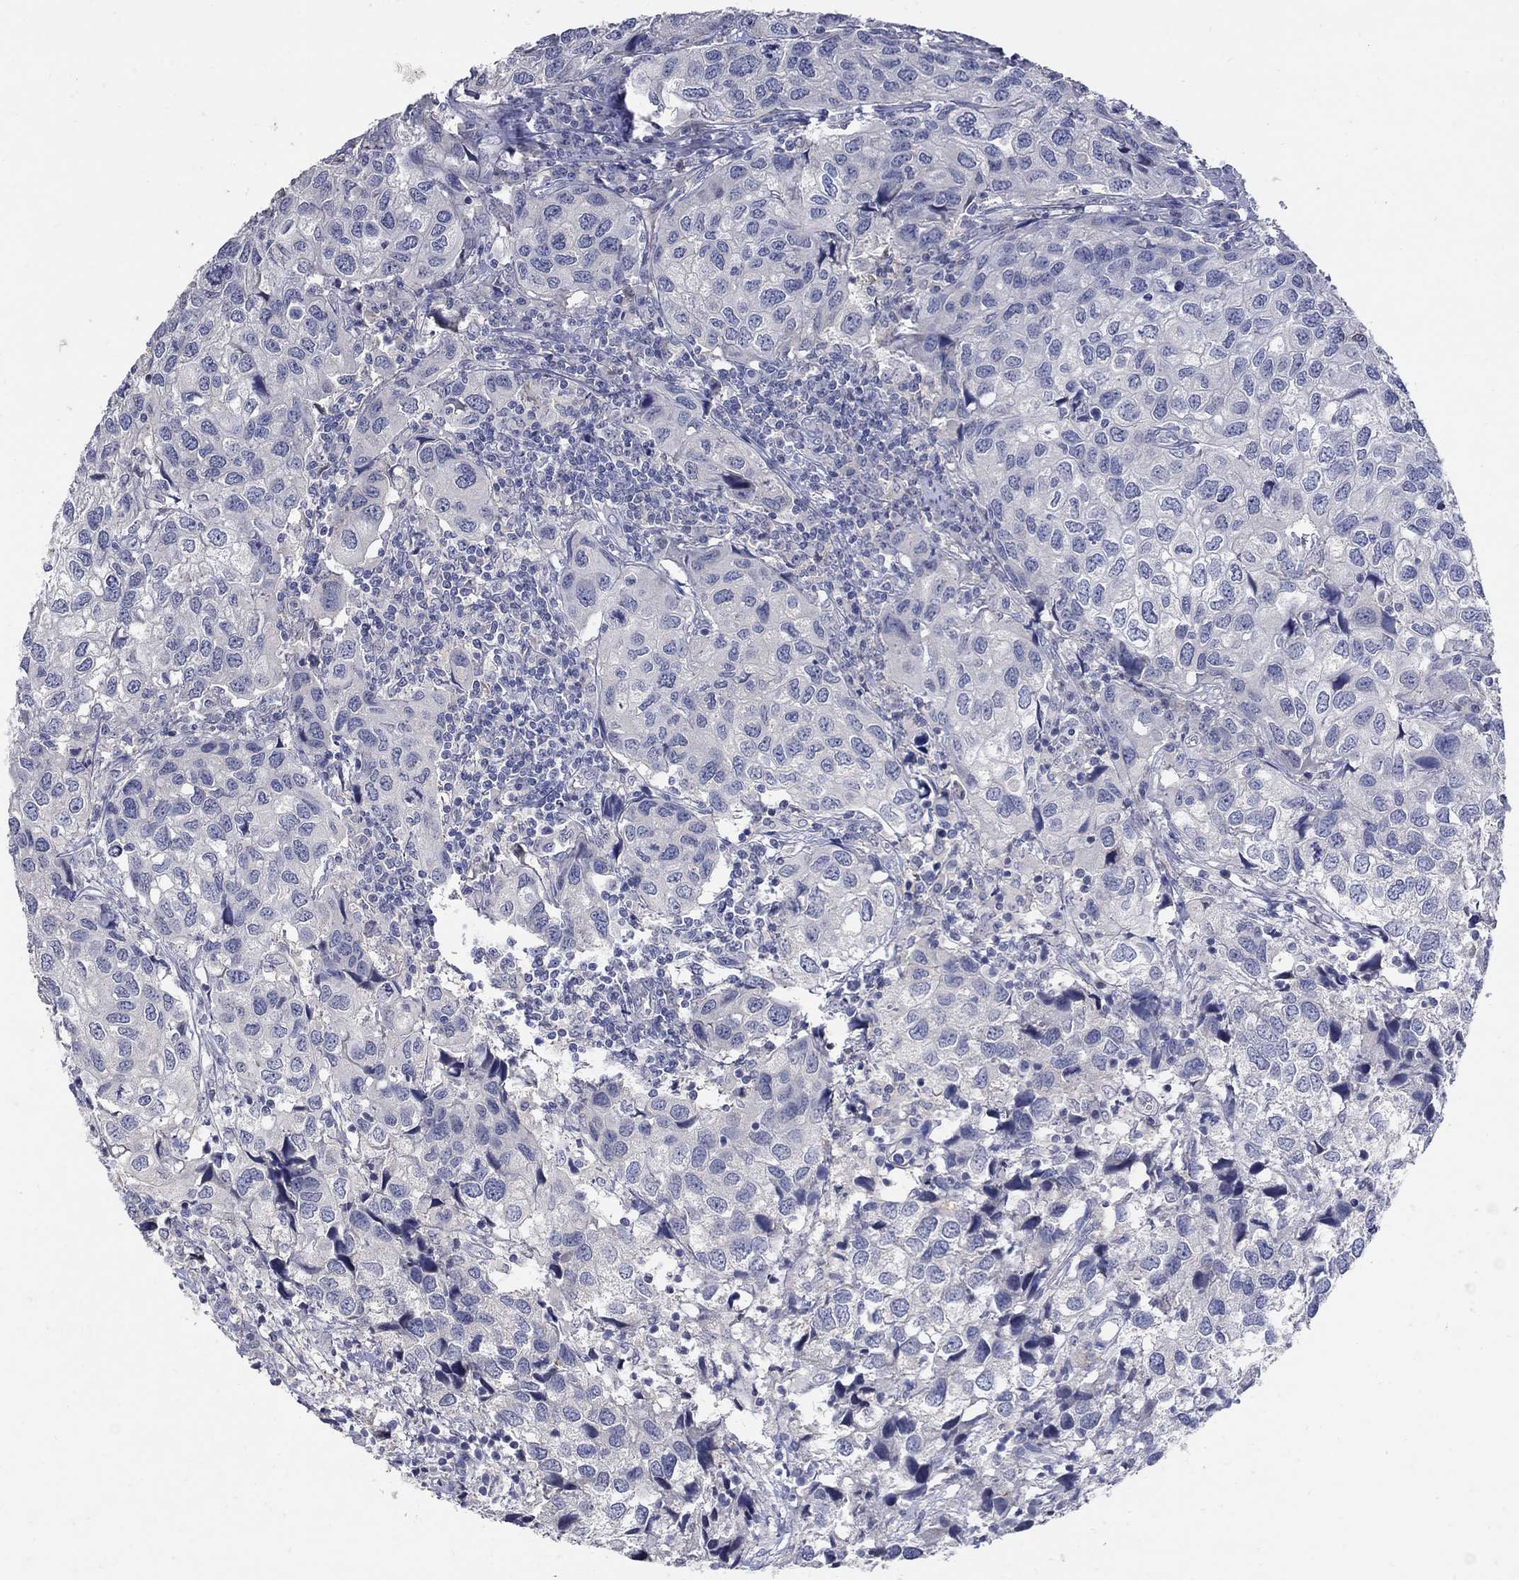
{"staining": {"intensity": "negative", "quantity": "none", "location": "none"}, "tissue": "urothelial cancer", "cell_type": "Tumor cells", "image_type": "cancer", "snomed": [{"axis": "morphology", "description": "Urothelial carcinoma, High grade"}, {"axis": "topography", "description": "Urinary bladder"}], "caption": "Protein analysis of high-grade urothelial carcinoma shows no significant expression in tumor cells.", "gene": "CETN1", "patient": {"sex": "male", "age": 79}}